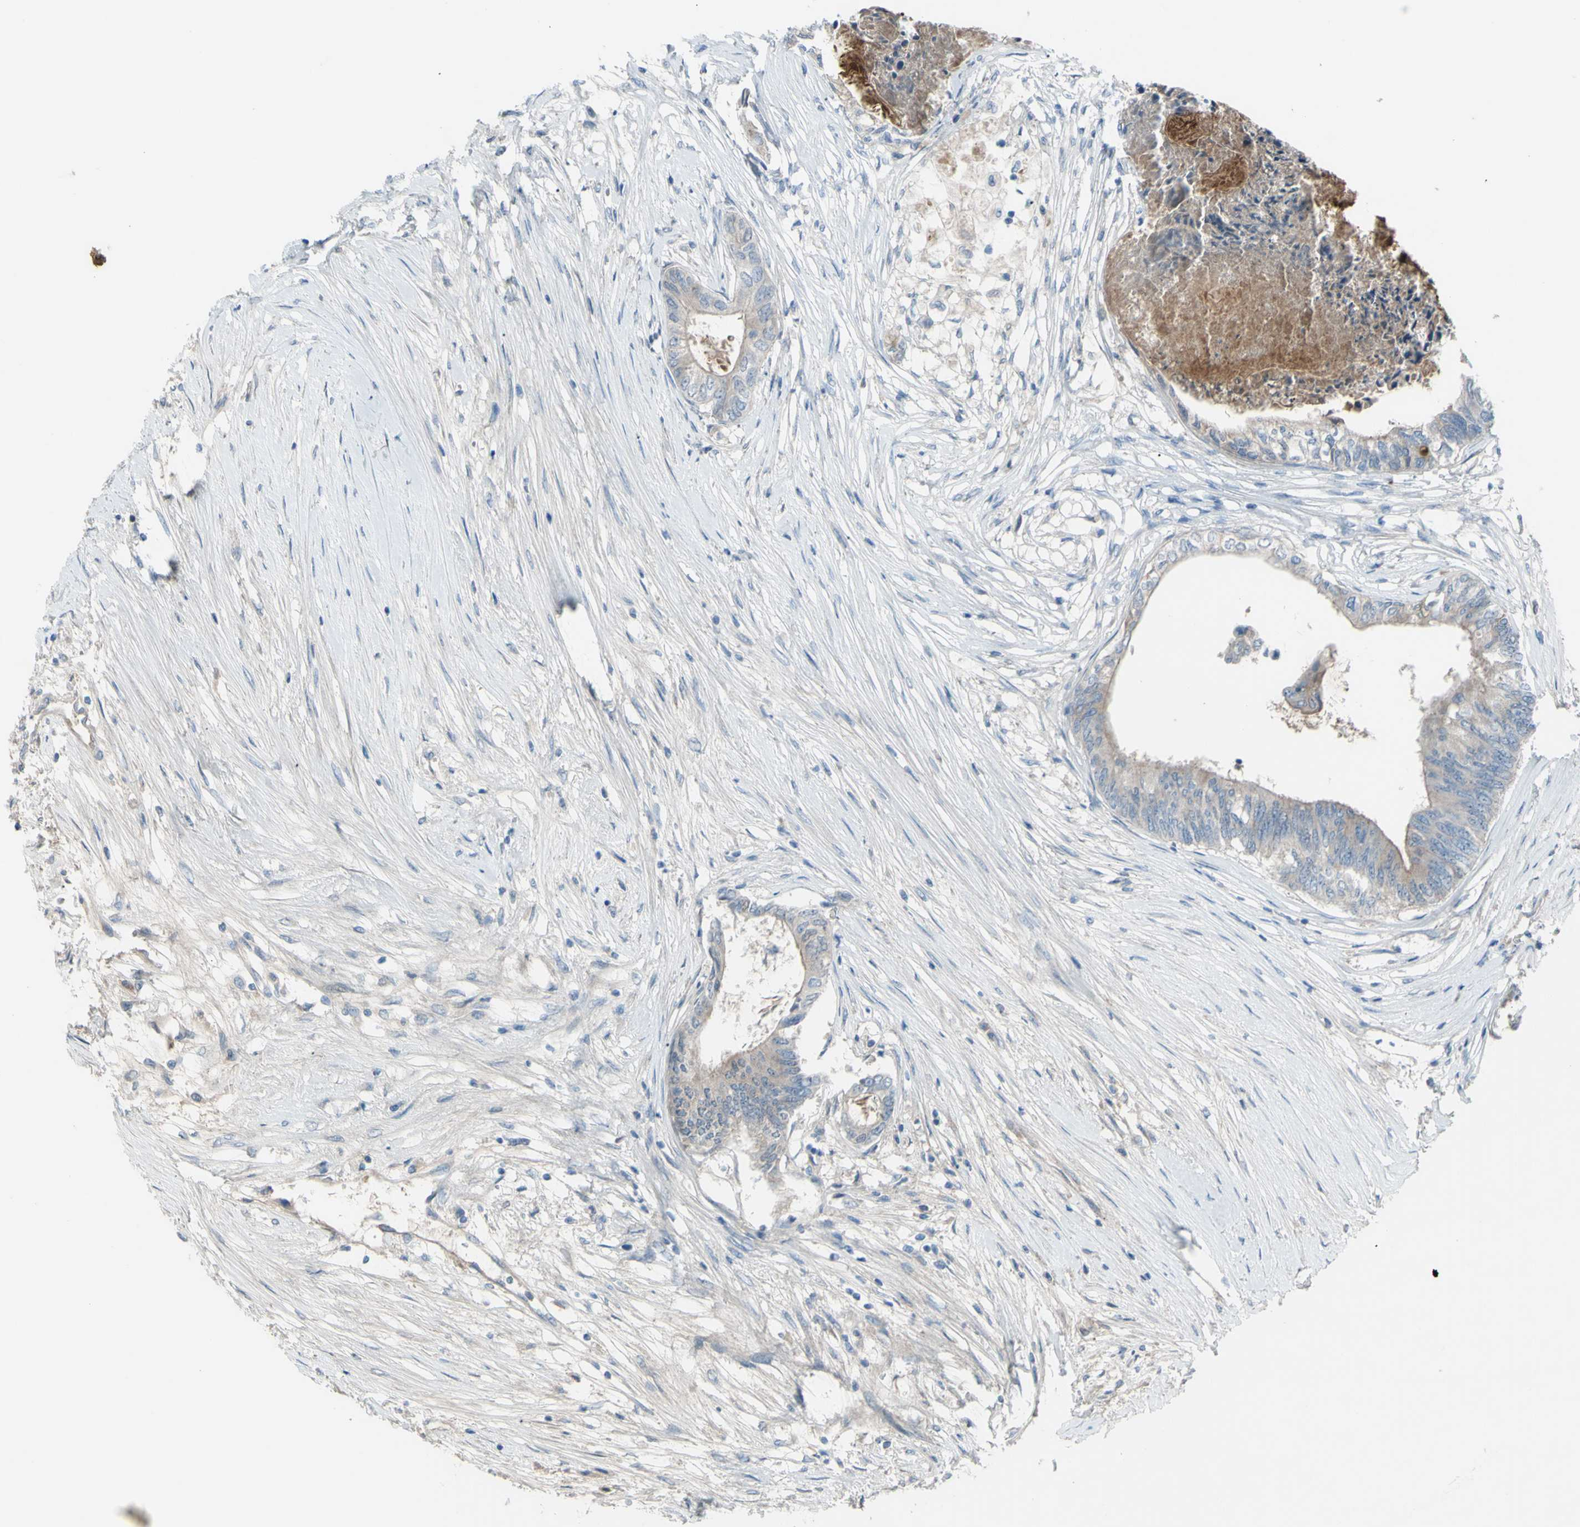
{"staining": {"intensity": "weak", "quantity": "25%-75%", "location": "cytoplasmic/membranous"}, "tissue": "colorectal cancer", "cell_type": "Tumor cells", "image_type": "cancer", "snomed": [{"axis": "morphology", "description": "Adenocarcinoma, NOS"}, {"axis": "topography", "description": "Rectum"}], "caption": "Human colorectal cancer (adenocarcinoma) stained with a protein marker displays weak staining in tumor cells.", "gene": "ATRN", "patient": {"sex": "male", "age": 63}}